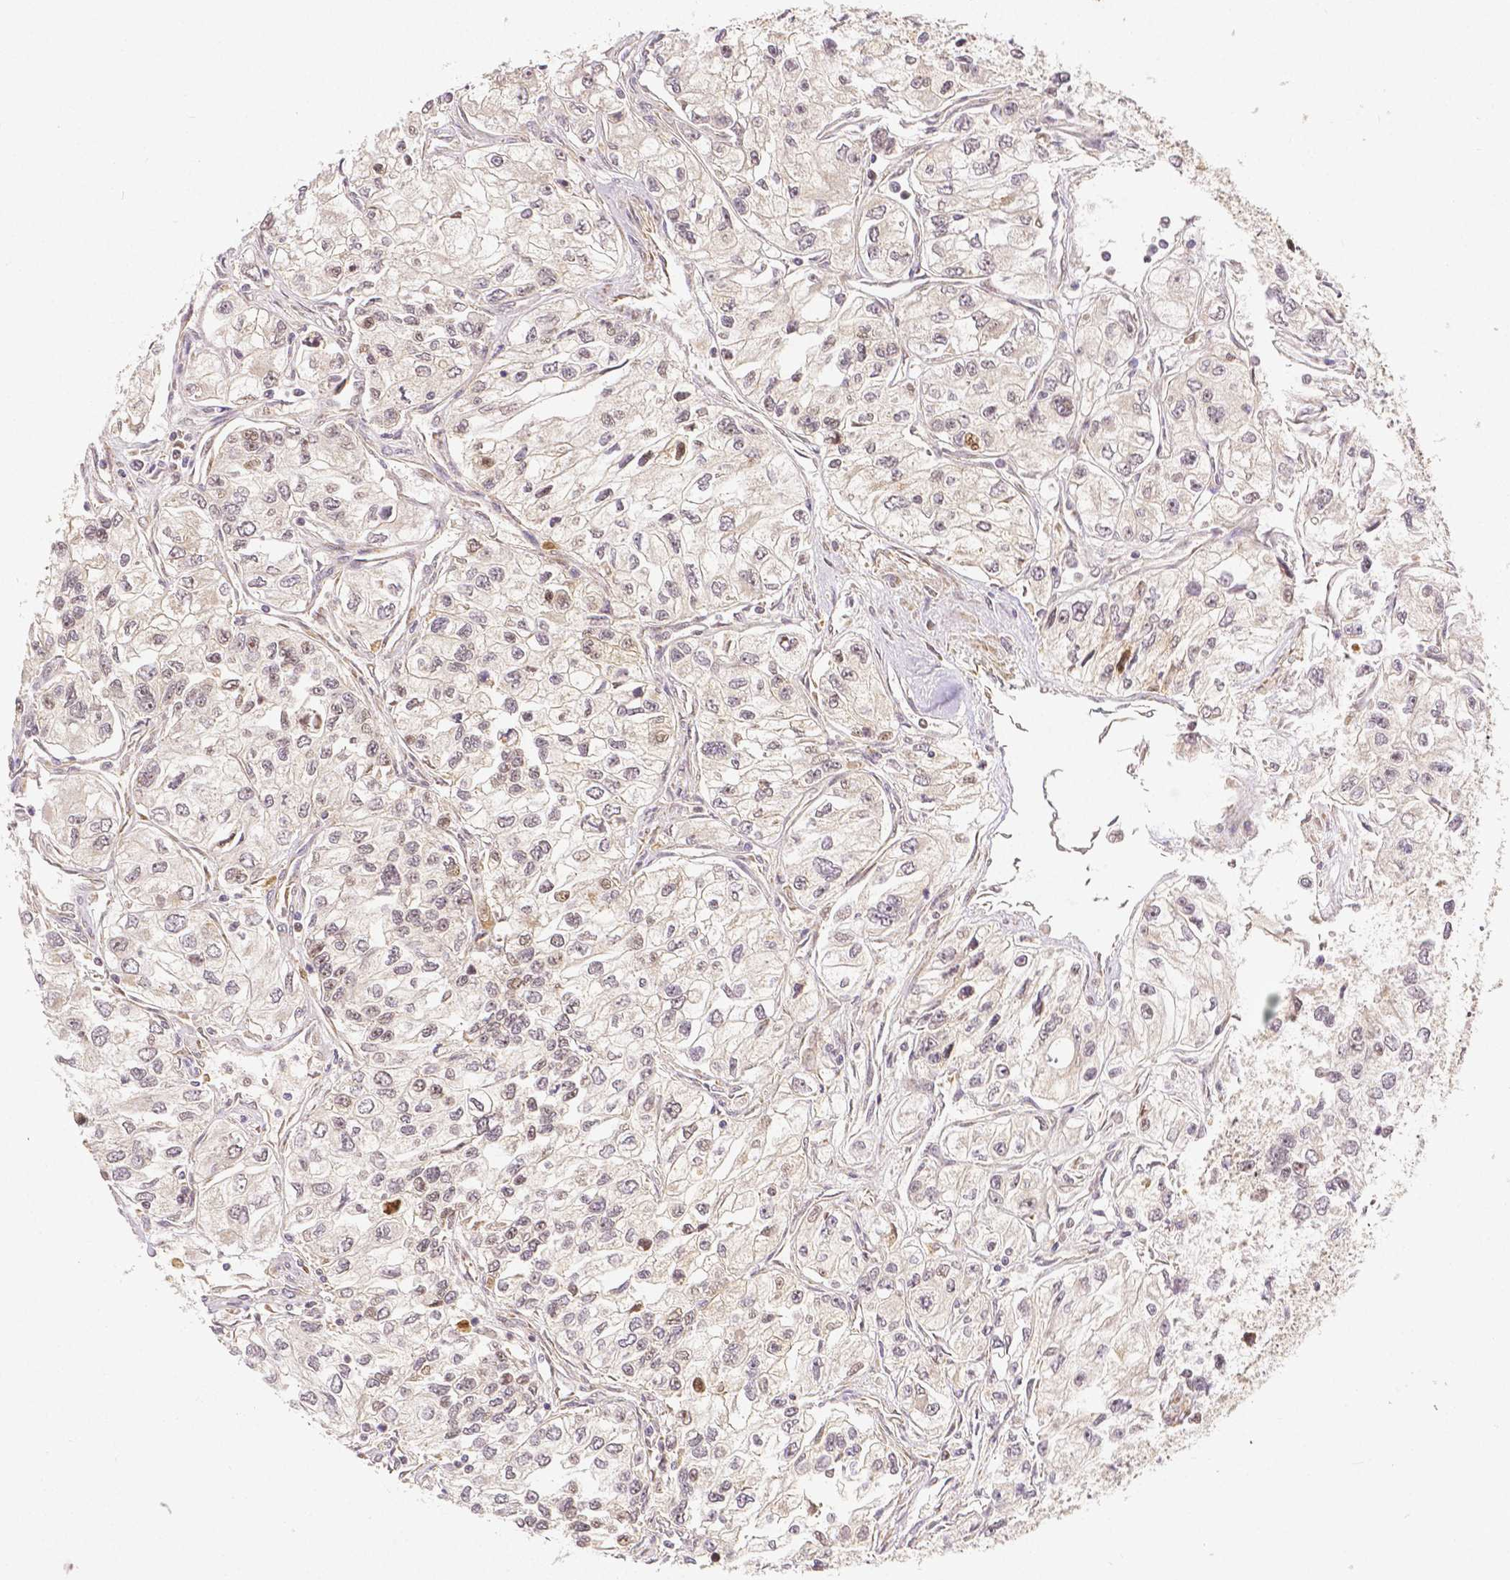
{"staining": {"intensity": "moderate", "quantity": "<25%", "location": "nuclear"}, "tissue": "renal cancer", "cell_type": "Tumor cells", "image_type": "cancer", "snomed": [{"axis": "morphology", "description": "Adenocarcinoma, NOS"}, {"axis": "topography", "description": "Kidney"}], "caption": "Adenocarcinoma (renal) was stained to show a protein in brown. There is low levels of moderate nuclear expression in approximately <25% of tumor cells.", "gene": "RHOT1", "patient": {"sex": "female", "age": 59}}